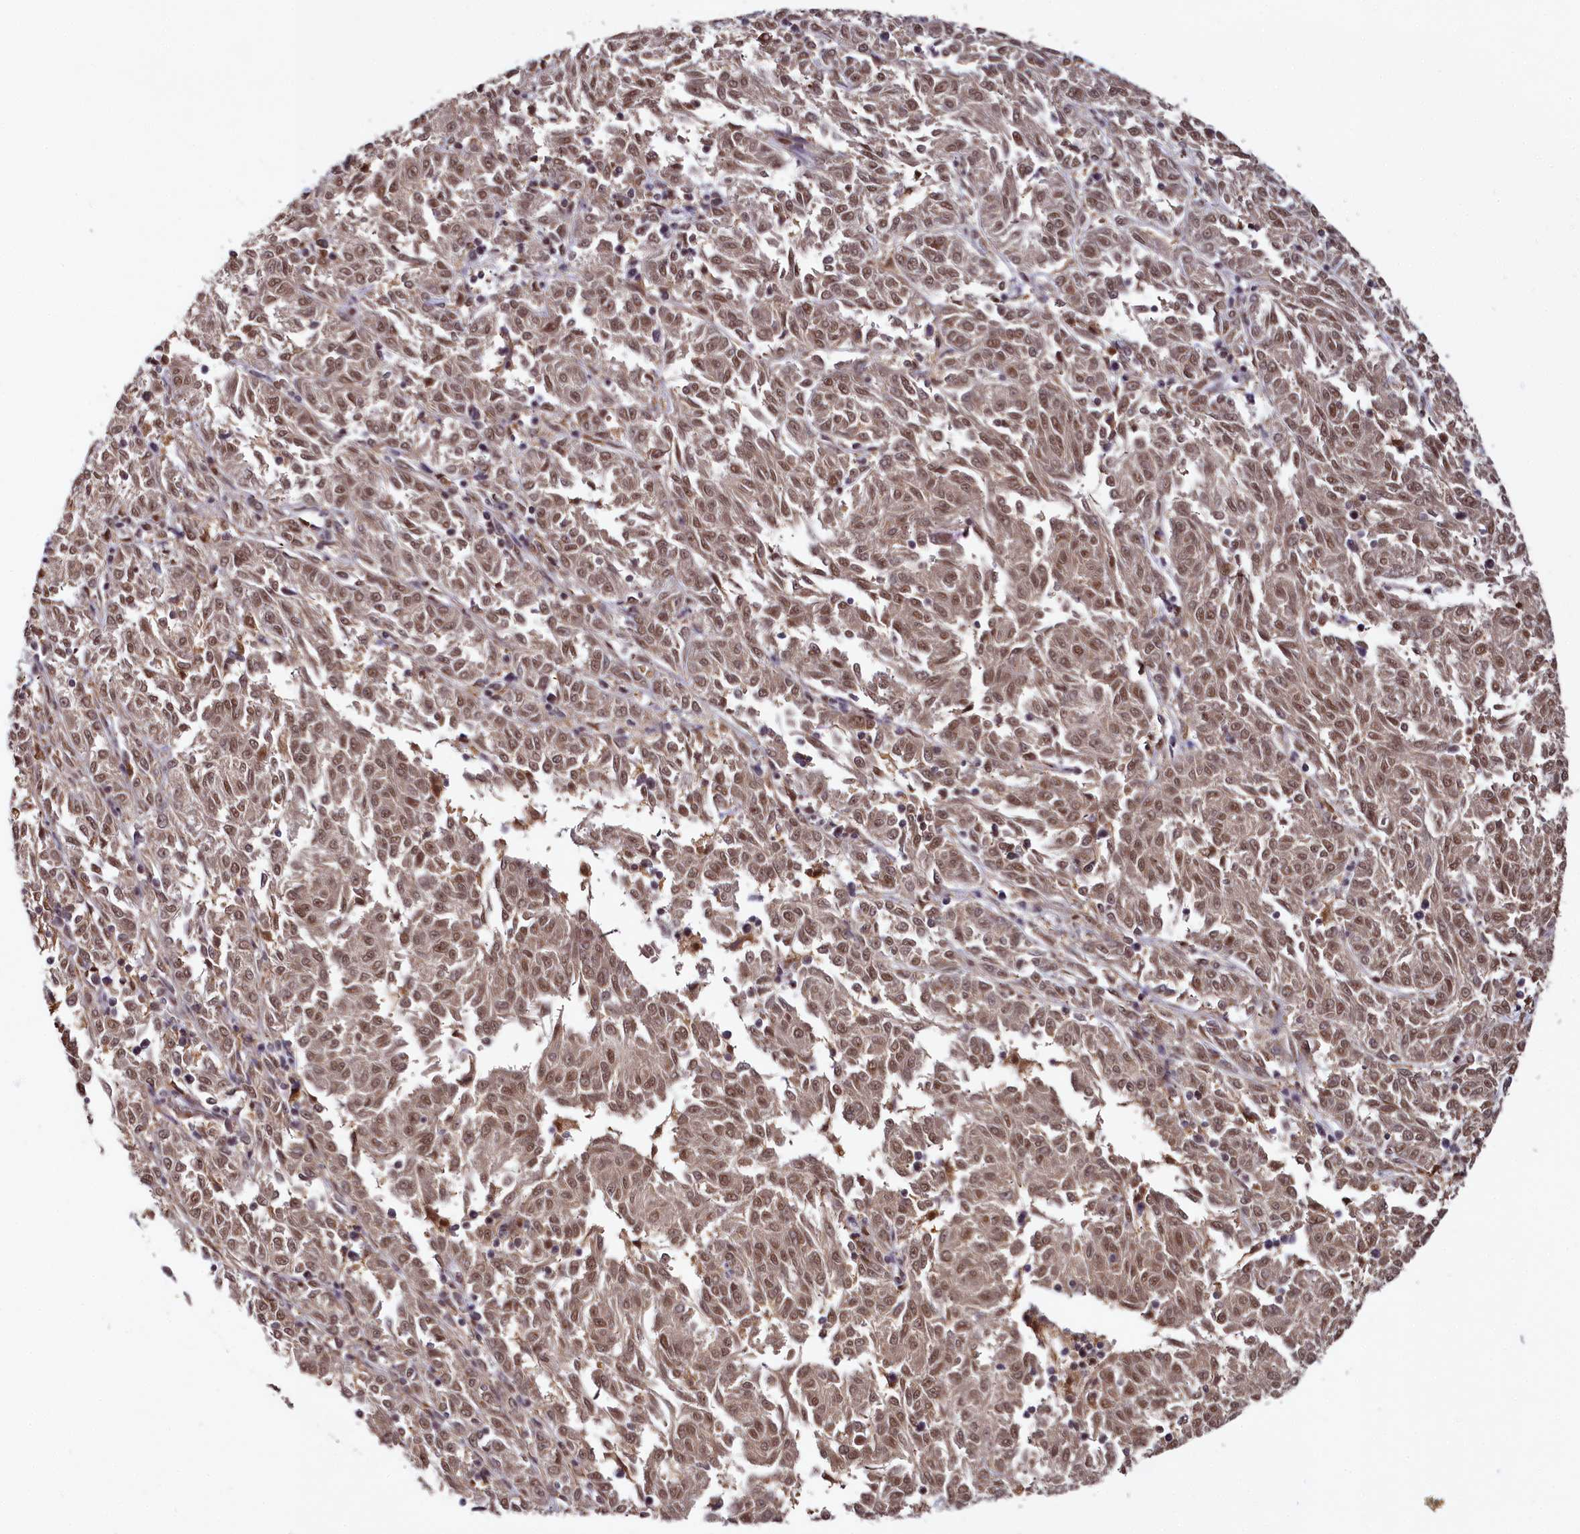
{"staining": {"intensity": "moderate", "quantity": ">75%", "location": "nuclear"}, "tissue": "melanoma", "cell_type": "Tumor cells", "image_type": "cancer", "snomed": [{"axis": "morphology", "description": "Malignant melanoma, NOS"}, {"axis": "topography", "description": "Skin"}], "caption": "Tumor cells display moderate nuclear staining in about >75% of cells in melanoma.", "gene": "PPHLN1", "patient": {"sex": "female", "age": 72}}